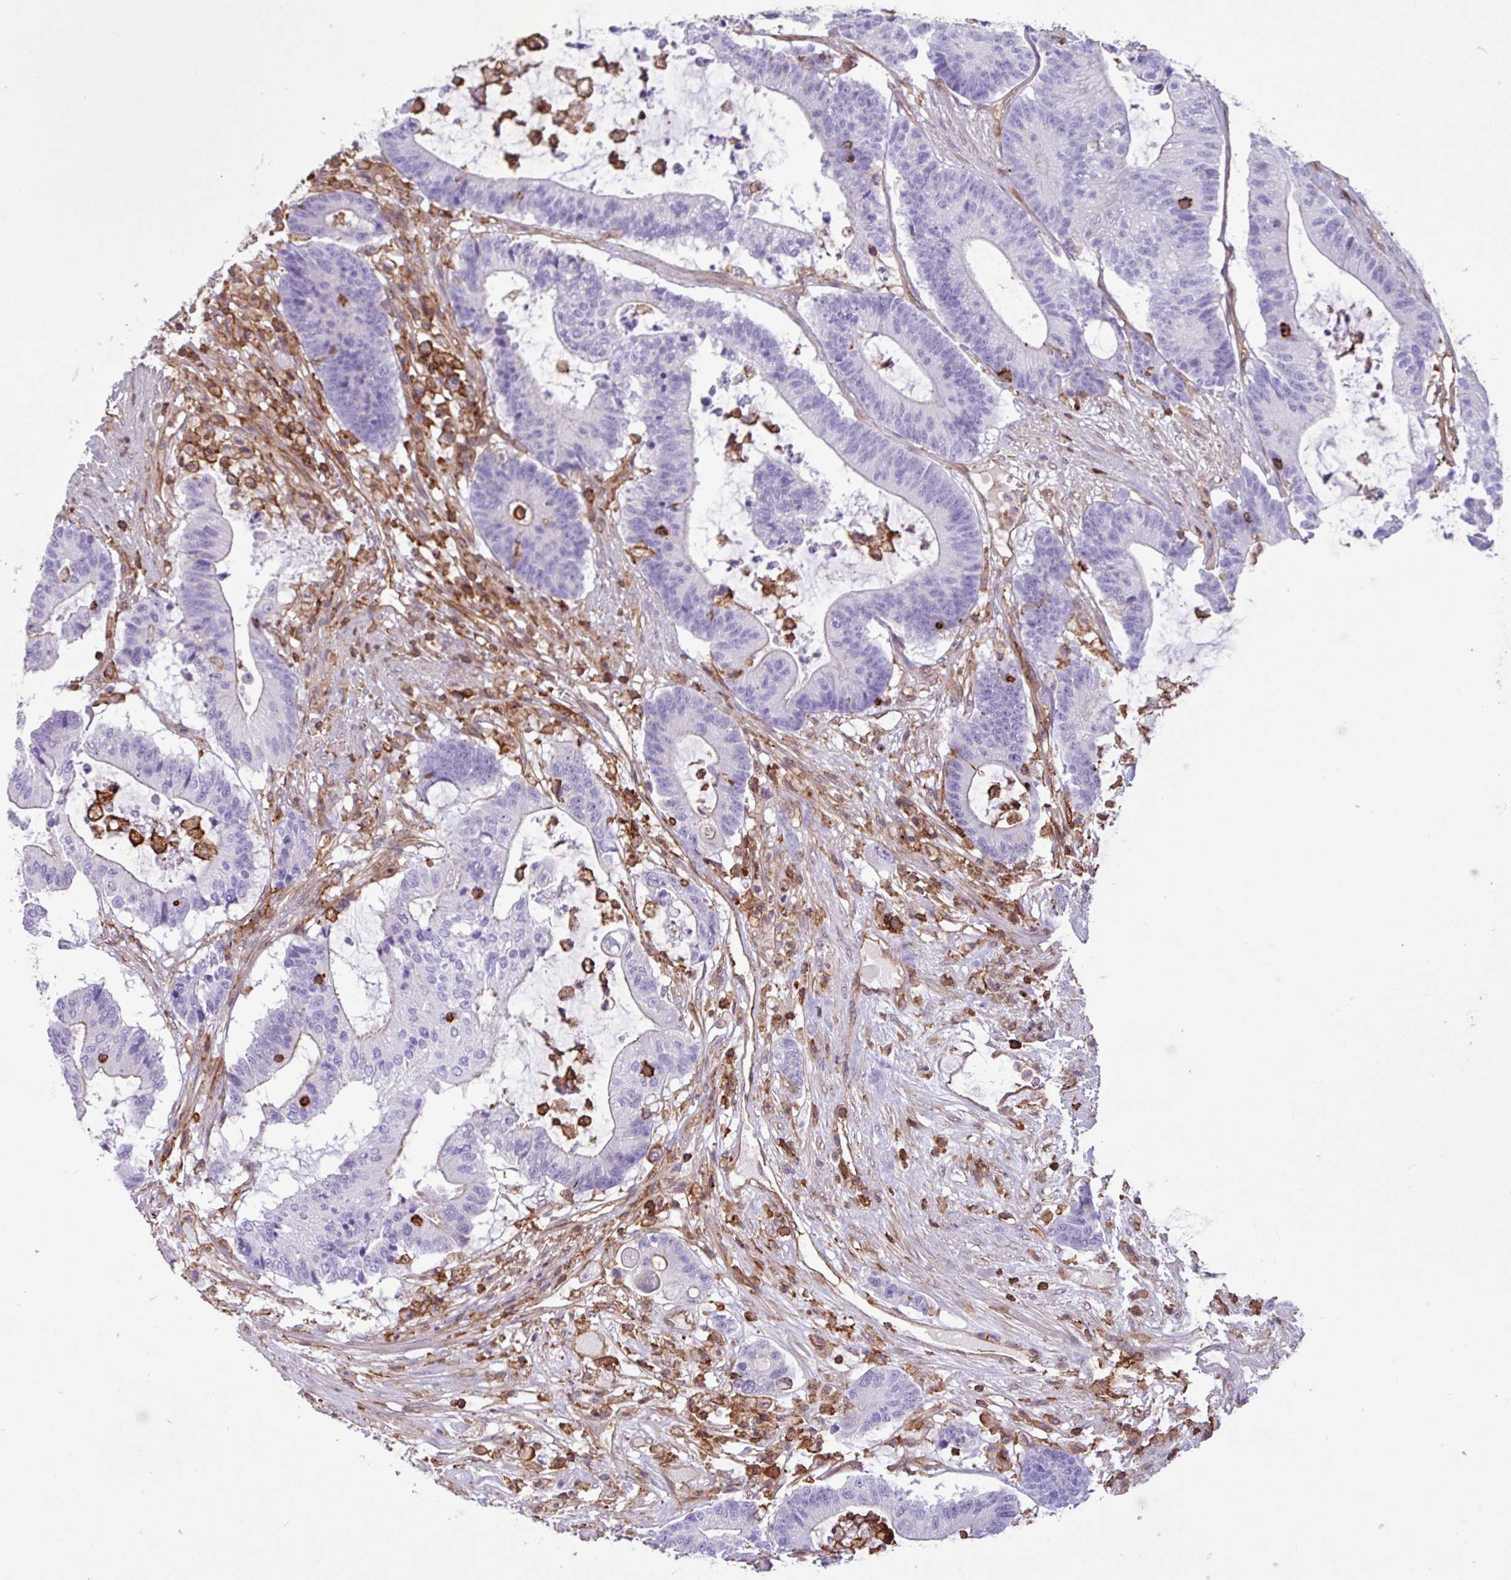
{"staining": {"intensity": "negative", "quantity": "none", "location": "none"}, "tissue": "colorectal cancer", "cell_type": "Tumor cells", "image_type": "cancer", "snomed": [{"axis": "morphology", "description": "Adenocarcinoma, NOS"}, {"axis": "topography", "description": "Colon"}], "caption": "The micrograph demonstrates no significant staining in tumor cells of adenocarcinoma (colorectal).", "gene": "PPP1R18", "patient": {"sex": "female", "age": 84}}